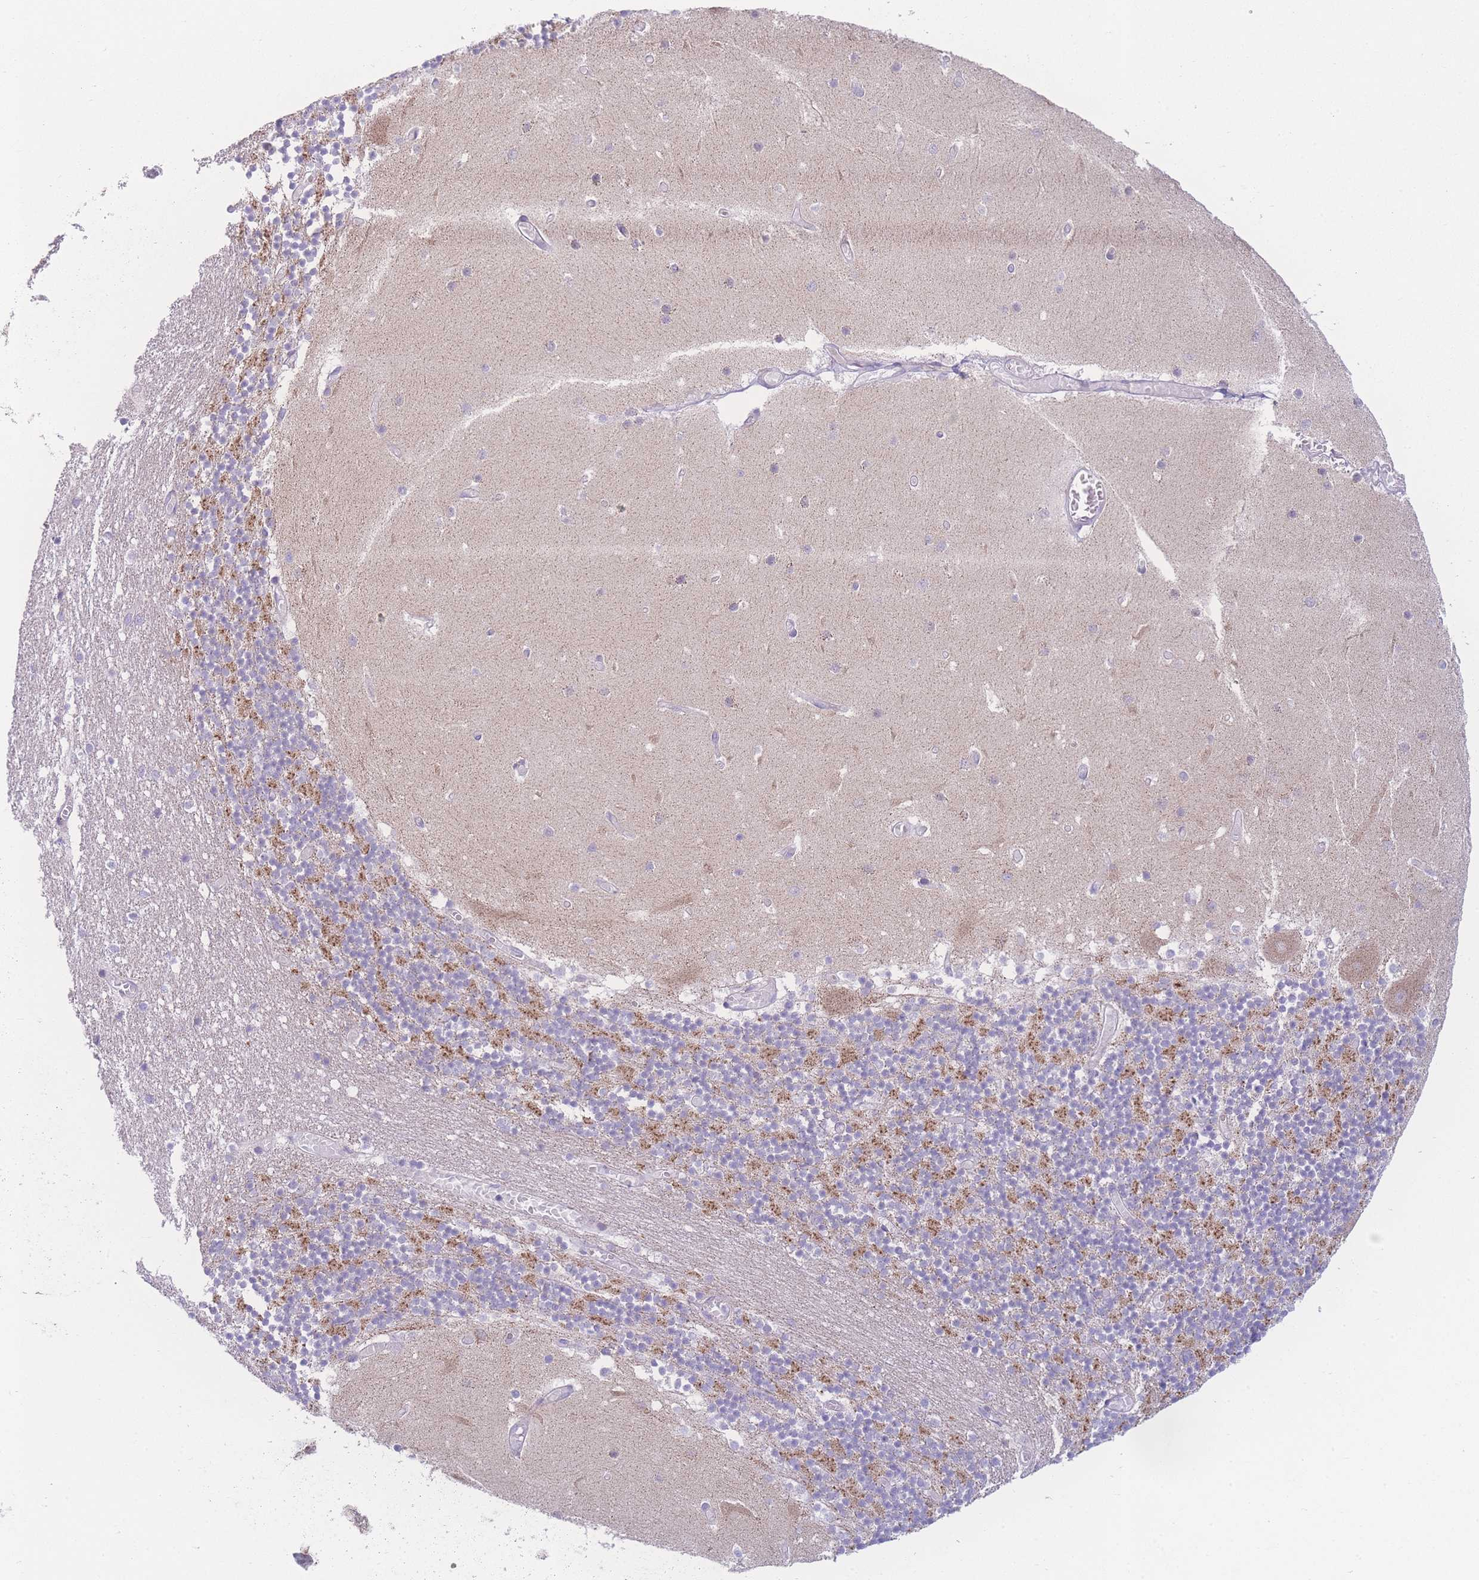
{"staining": {"intensity": "moderate", "quantity": "25%-75%", "location": "cytoplasmic/membranous"}, "tissue": "cerebellum", "cell_type": "Cells in granular layer", "image_type": "normal", "snomed": [{"axis": "morphology", "description": "Normal tissue, NOS"}, {"axis": "topography", "description": "Cerebellum"}], "caption": "IHC photomicrograph of unremarkable human cerebellum stained for a protein (brown), which shows medium levels of moderate cytoplasmic/membranous staining in approximately 25%-75% of cells in granular layer.", "gene": "NBEAL1", "patient": {"sex": "female", "age": 28}}